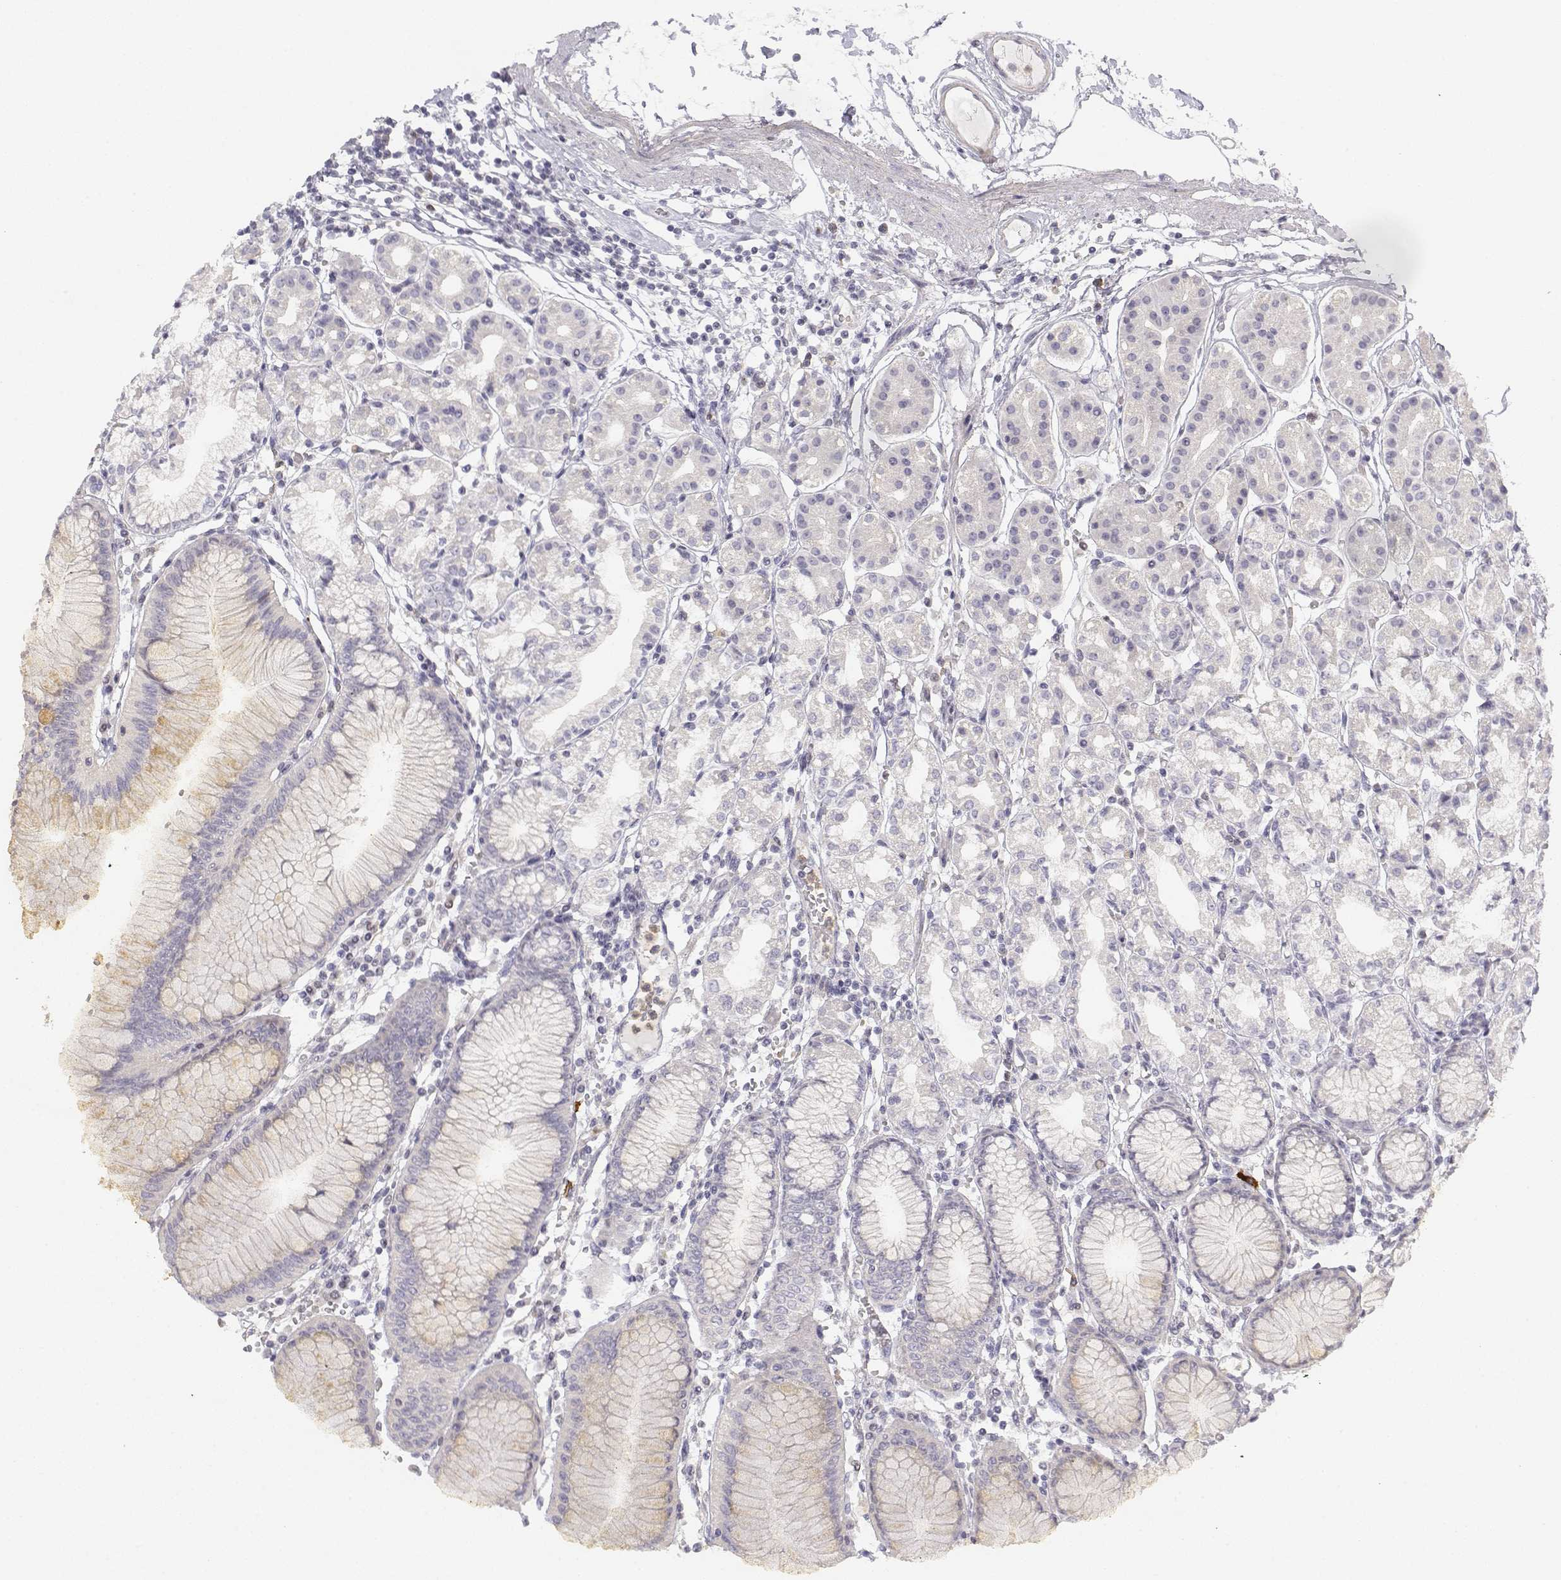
{"staining": {"intensity": "negative", "quantity": "none", "location": "none"}, "tissue": "stomach", "cell_type": "Glandular cells", "image_type": "normal", "snomed": [{"axis": "morphology", "description": "Normal tissue, NOS"}, {"axis": "topography", "description": "Skeletal muscle"}, {"axis": "topography", "description": "Stomach"}], "caption": "Stomach stained for a protein using immunohistochemistry displays no staining glandular cells.", "gene": "GLIPR1L2", "patient": {"sex": "female", "age": 57}}